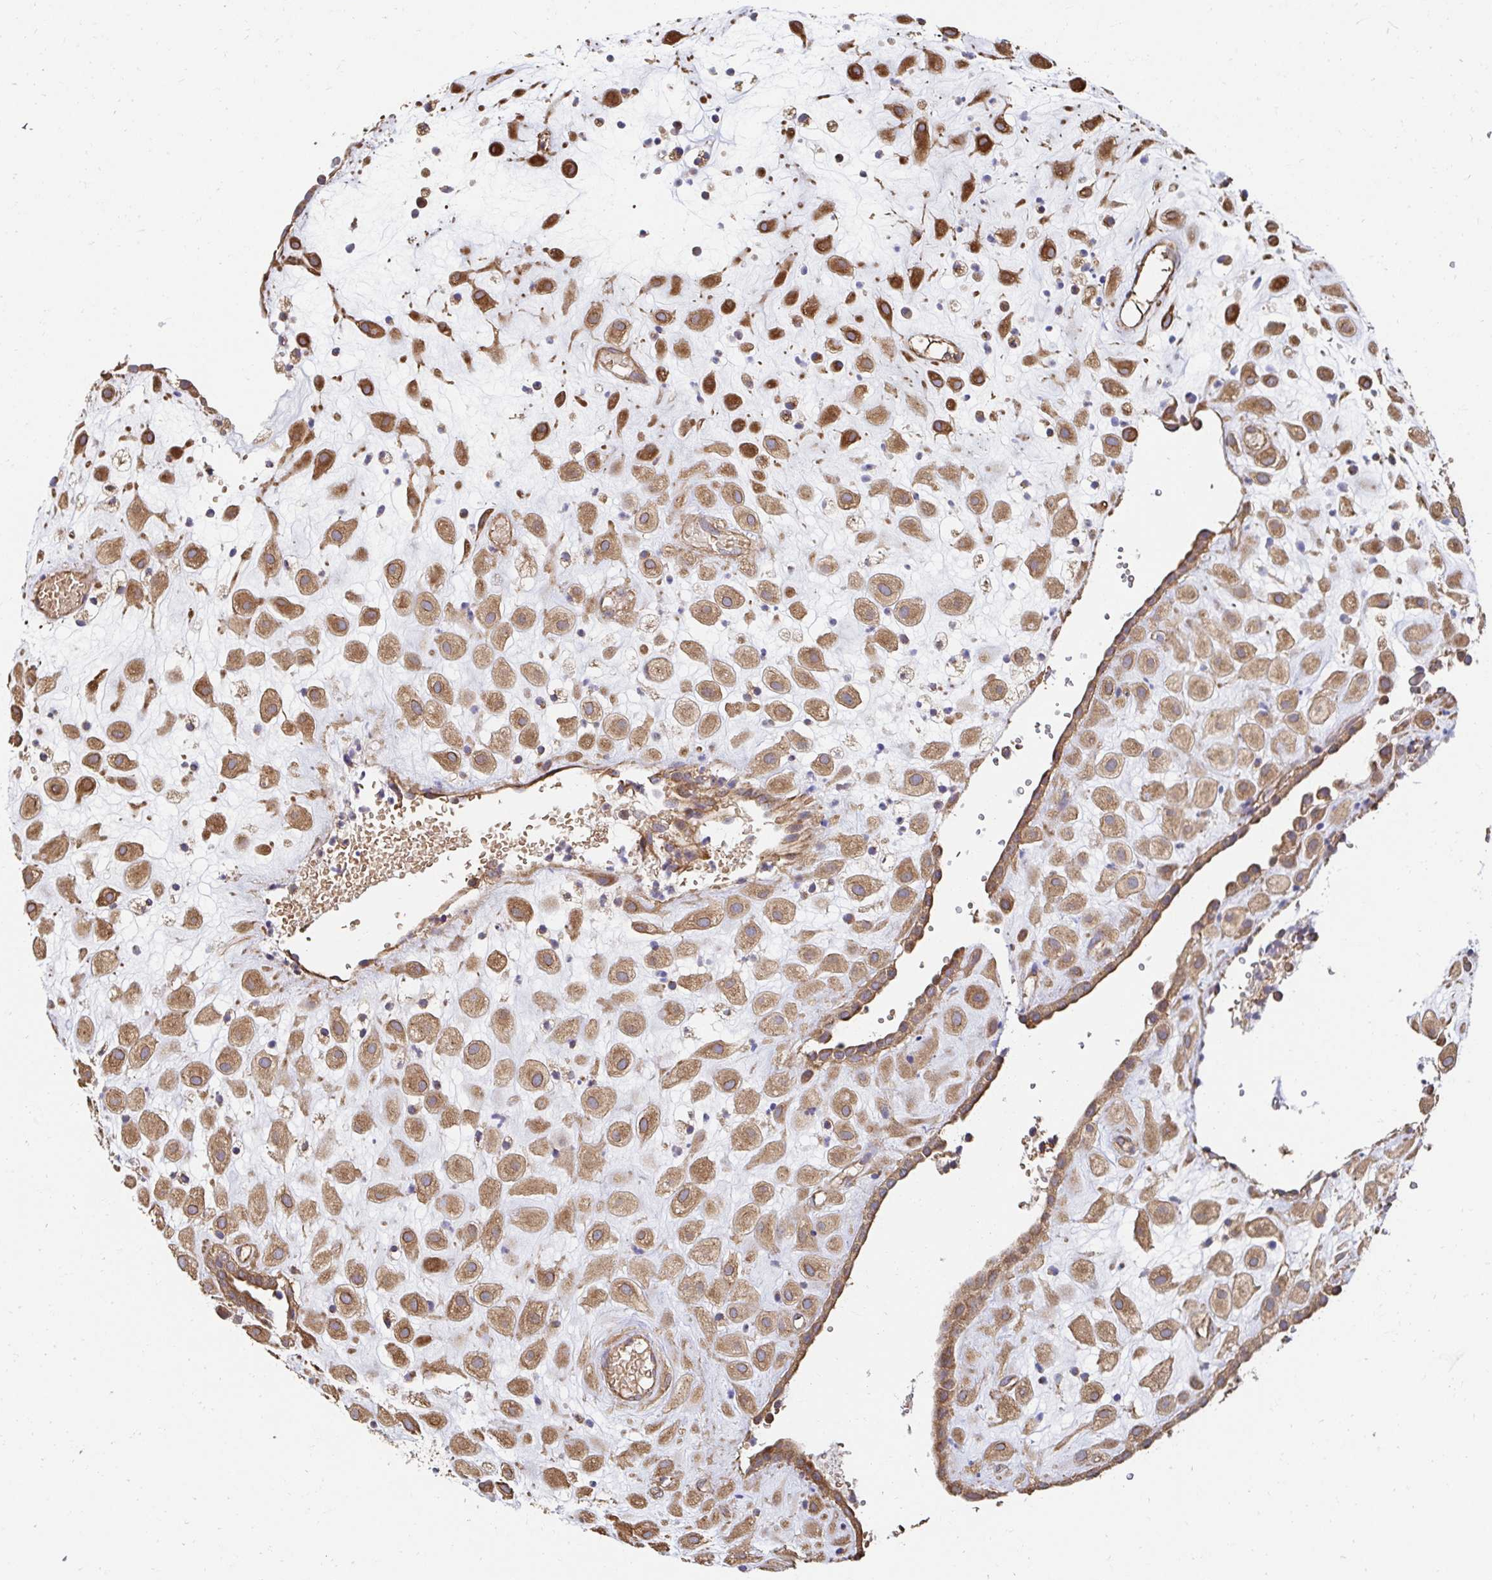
{"staining": {"intensity": "moderate", "quantity": ">75%", "location": "cytoplasmic/membranous"}, "tissue": "placenta", "cell_type": "Decidual cells", "image_type": "normal", "snomed": [{"axis": "morphology", "description": "Normal tissue, NOS"}, {"axis": "topography", "description": "Placenta"}], "caption": "Moderate cytoplasmic/membranous protein expression is appreciated in about >75% of decidual cells in placenta. Nuclei are stained in blue.", "gene": "APBB1", "patient": {"sex": "female", "age": 24}}